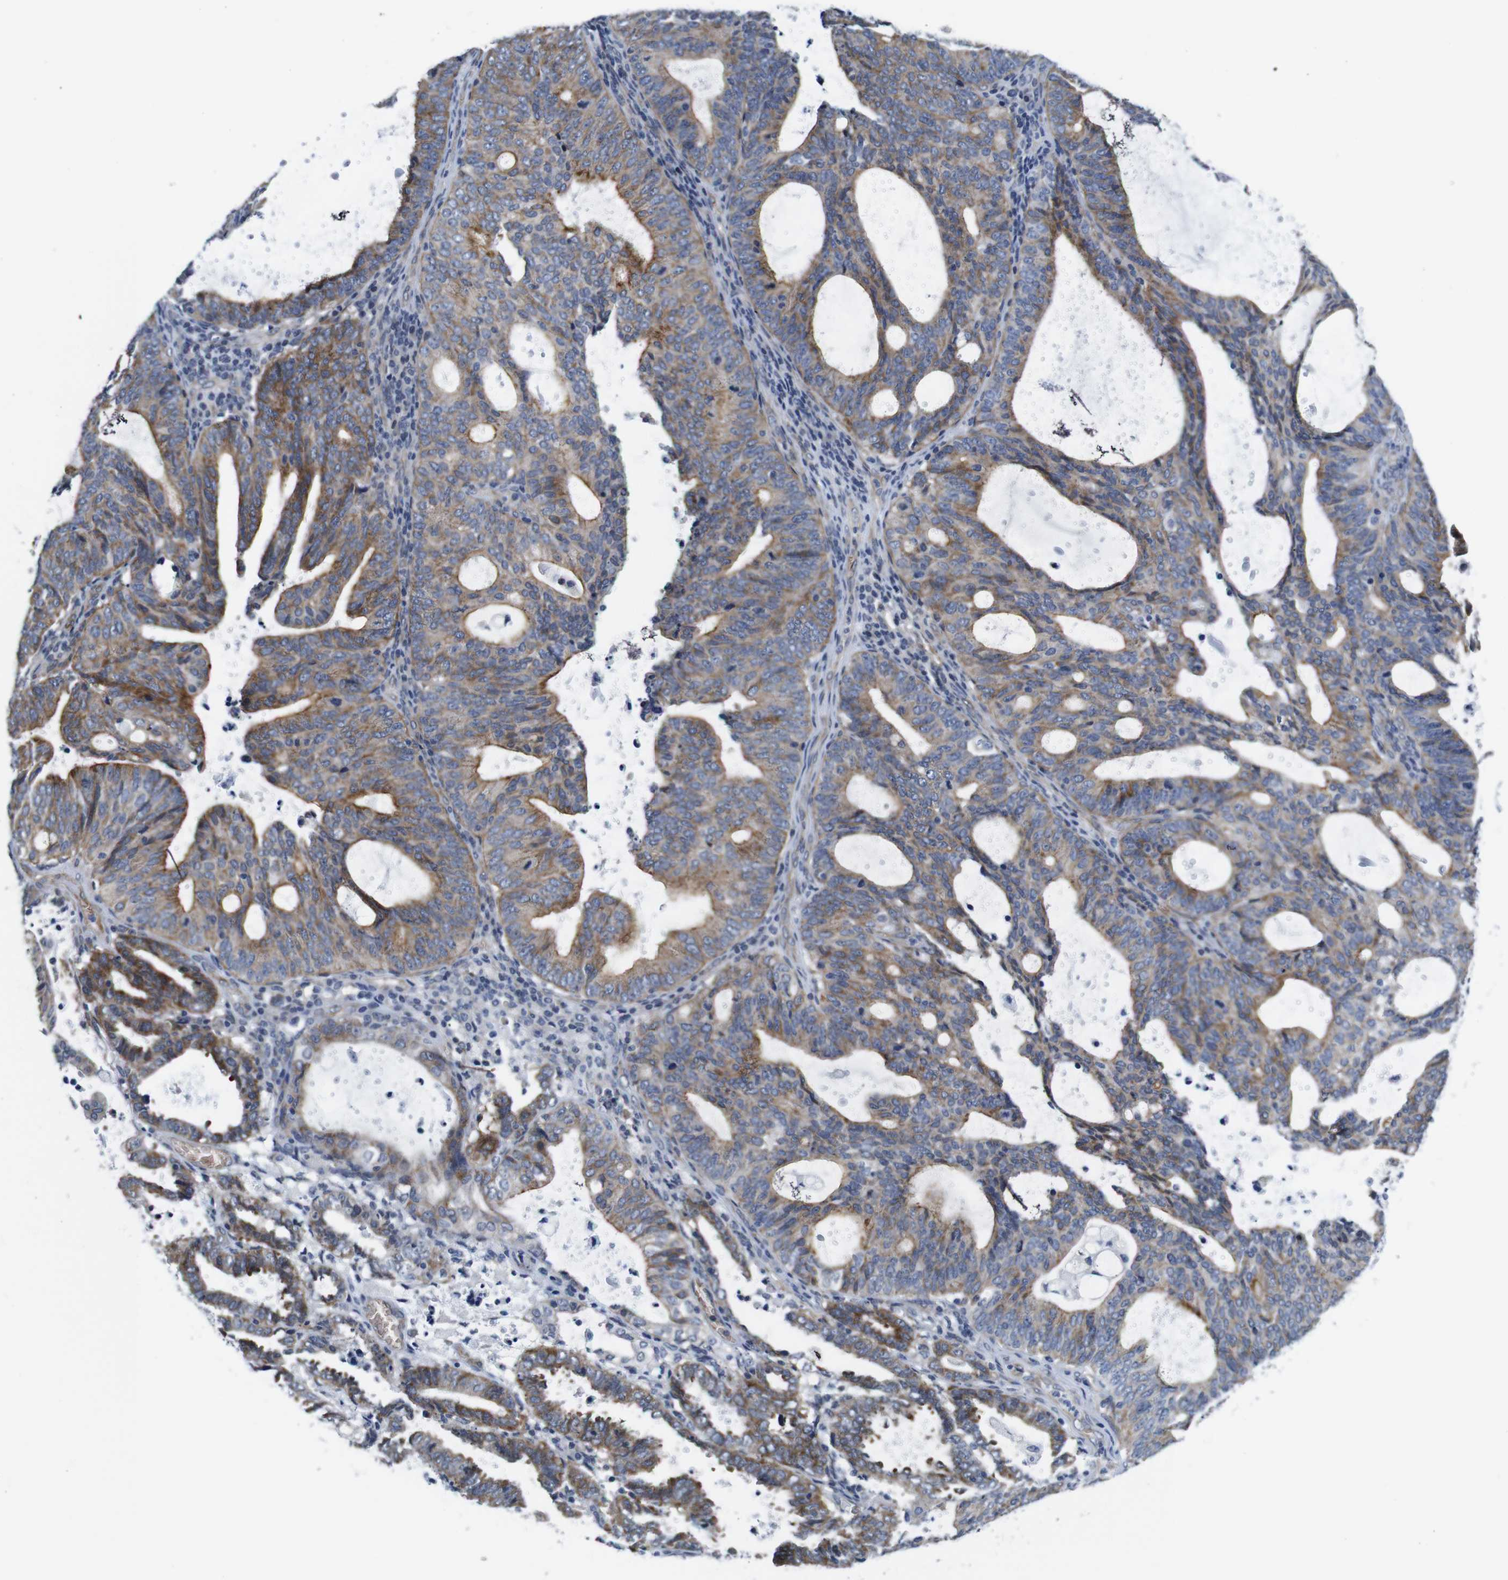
{"staining": {"intensity": "moderate", "quantity": ">75%", "location": "cytoplasmic/membranous"}, "tissue": "endometrial cancer", "cell_type": "Tumor cells", "image_type": "cancer", "snomed": [{"axis": "morphology", "description": "Adenocarcinoma, NOS"}, {"axis": "topography", "description": "Uterus"}], "caption": "An immunohistochemistry image of tumor tissue is shown. Protein staining in brown highlights moderate cytoplasmic/membranous positivity in endometrial cancer (adenocarcinoma) within tumor cells.", "gene": "SOCS3", "patient": {"sex": "female", "age": 83}}